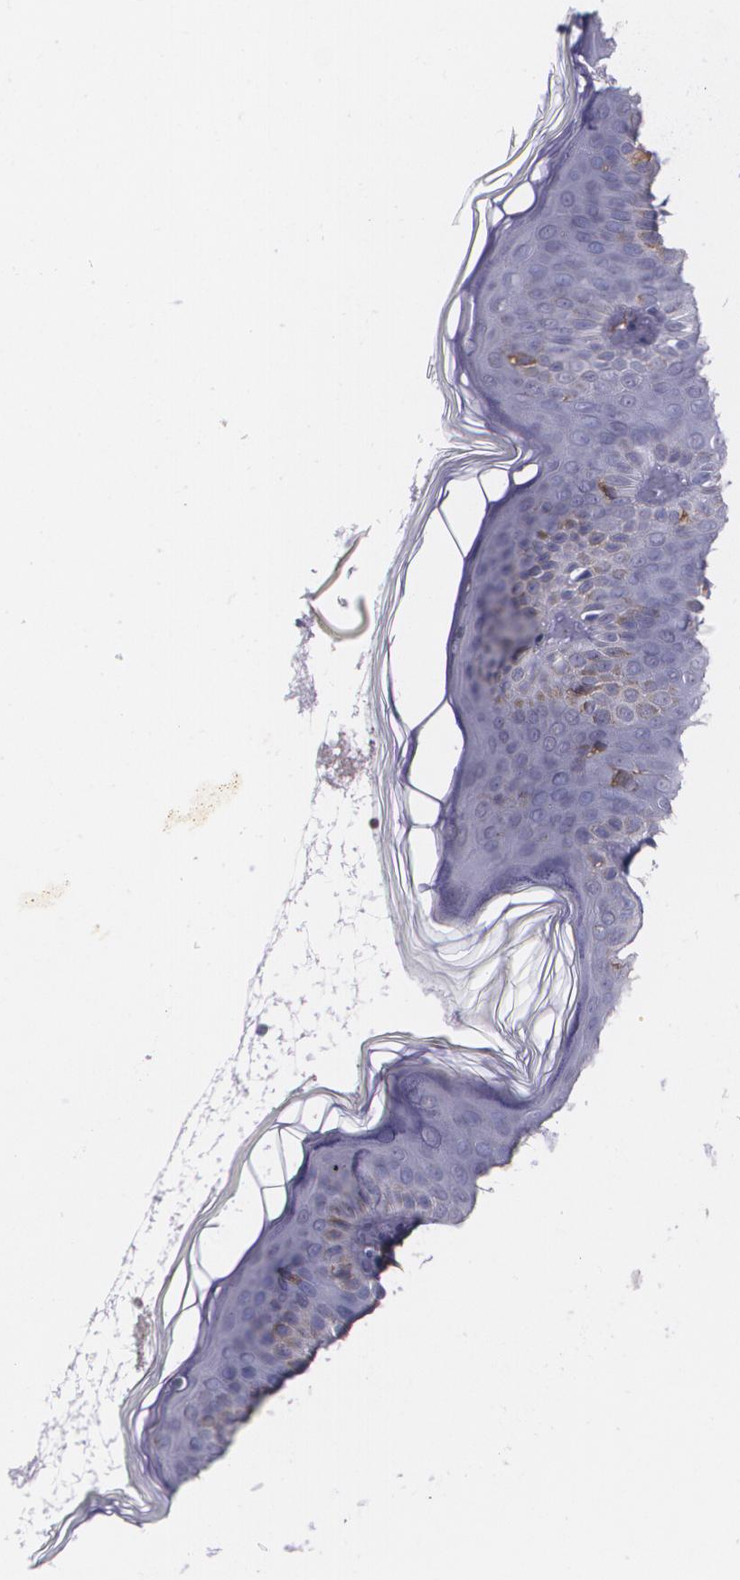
{"staining": {"intensity": "negative", "quantity": "none", "location": "none"}, "tissue": "skin", "cell_type": "Fibroblasts", "image_type": "normal", "snomed": [{"axis": "morphology", "description": "Normal tissue, NOS"}, {"axis": "topography", "description": "Skin"}], "caption": "A high-resolution micrograph shows immunohistochemistry (IHC) staining of unremarkable skin, which reveals no significant staining in fibroblasts.", "gene": "RTN1", "patient": {"sex": "female", "age": 4}}